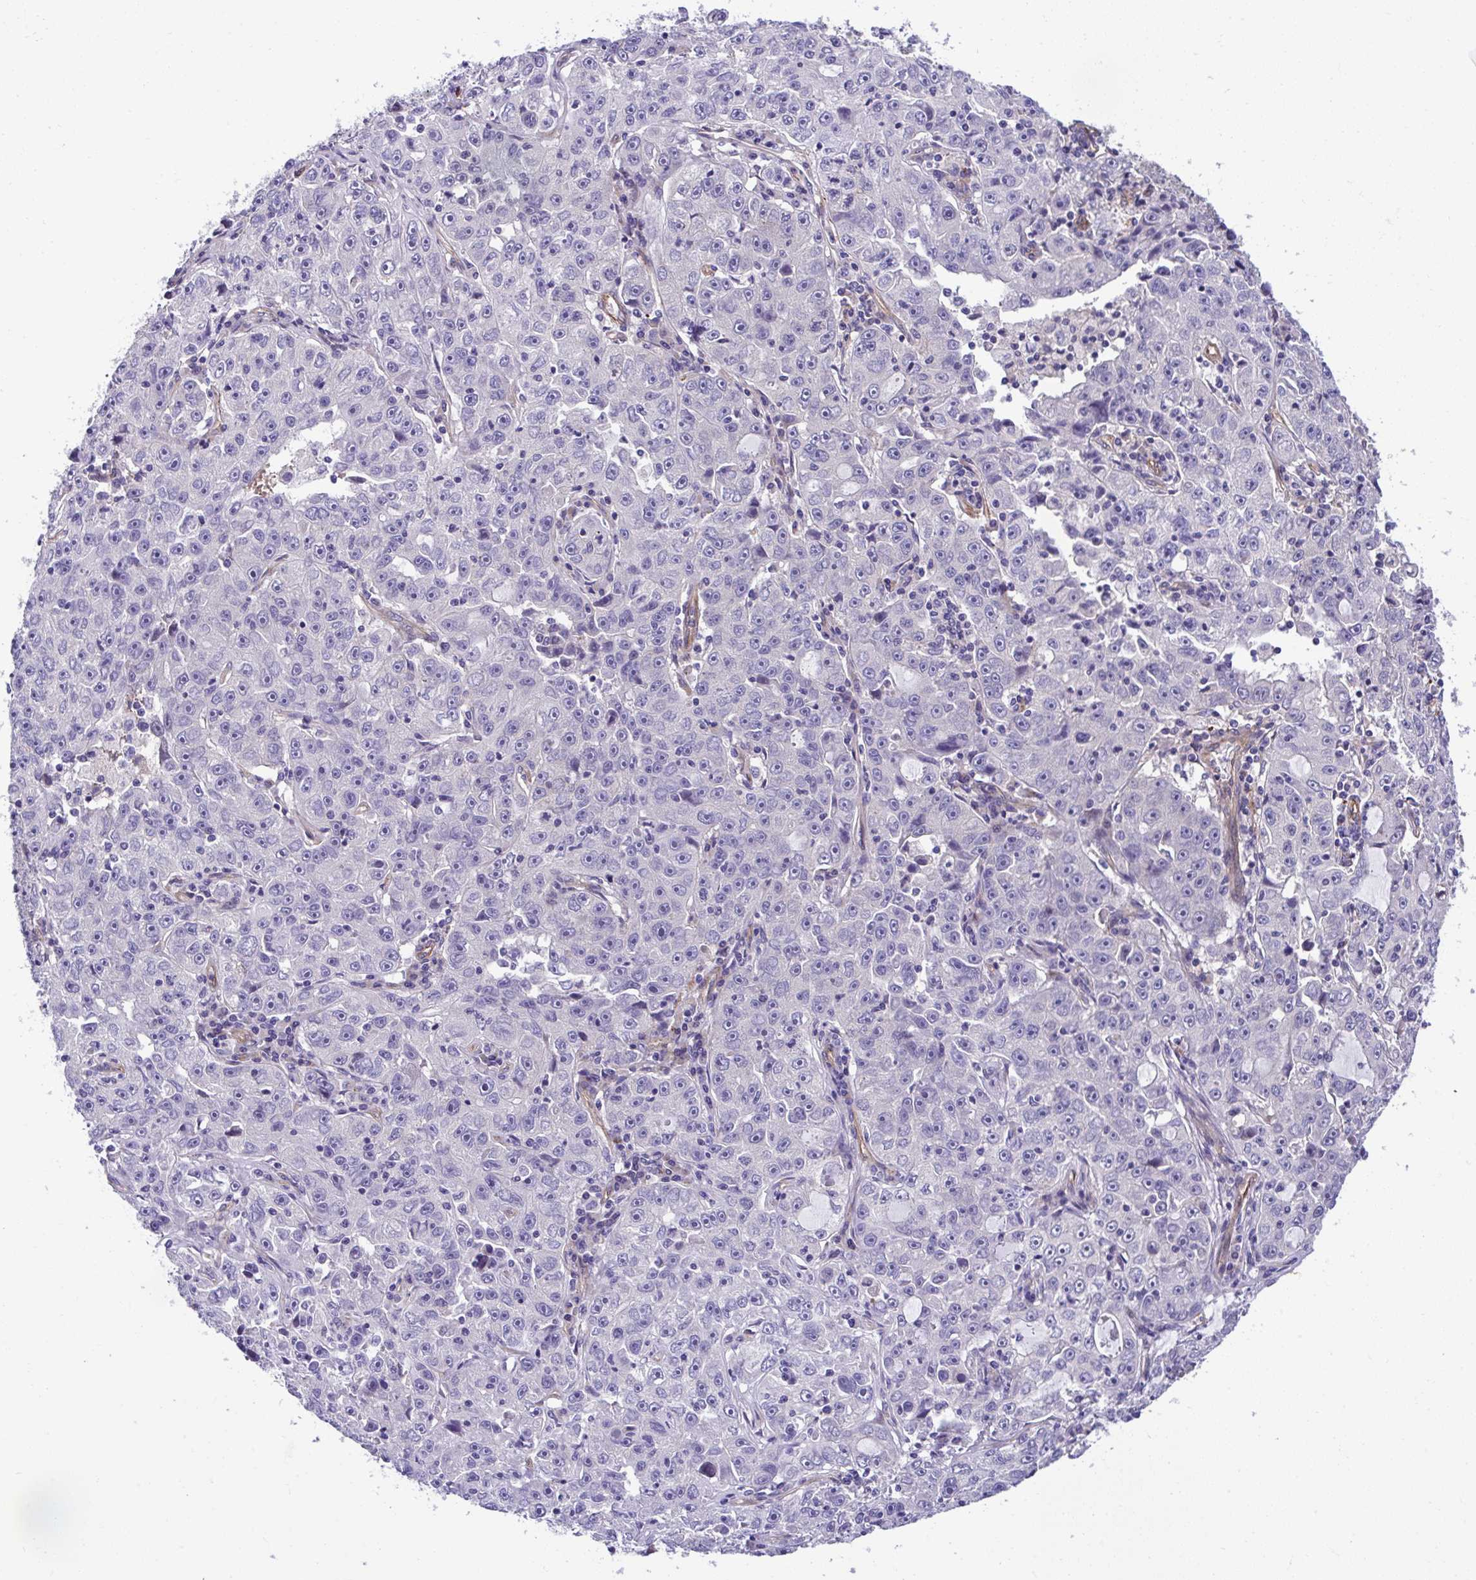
{"staining": {"intensity": "negative", "quantity": "none", "location": "none"}, "tissue": "lung cancer", "cell_type": "Tumor cells", "image_type": "cancer", "snomed": [{"axis": "morphology", "description": "Normal morphology"}, {"axis": "morphology", "description": "Adenocarcinoma, NOS"}, {"axis": "topography", "description": "Lymph node"}, {"axis": "topography", "description": "Lung"}], "caption": "Immunohistochemical staining of lung cancer (adenocarcinoma) shows no significant expression in tumor cells.", "gene": "TRIM52", "patient": {"sex": "female", "age": 57}}